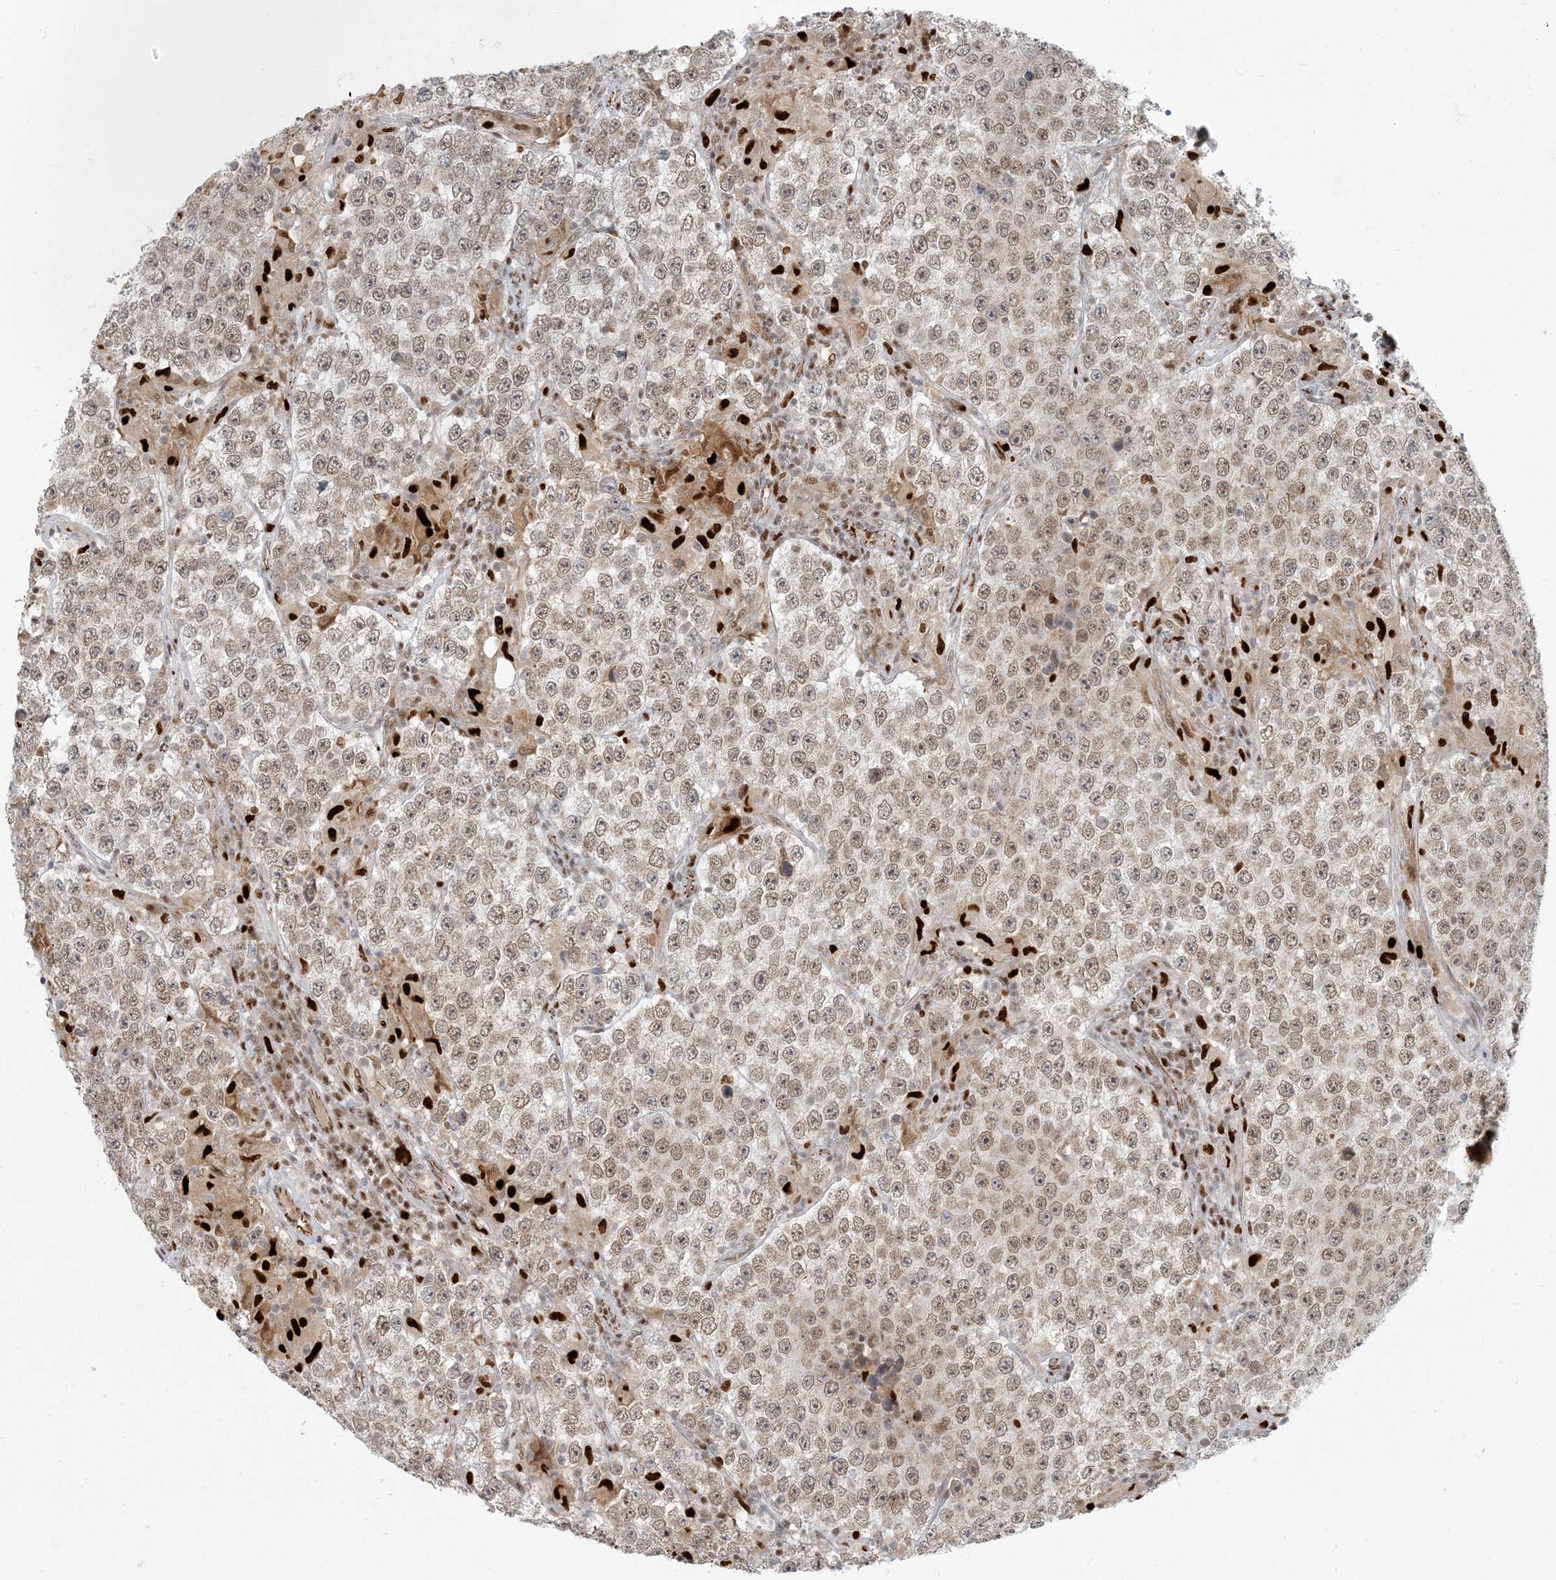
{"staining": {"intensity": "weak", "quantity": ">75%", "location": "nuclear"}, "tissue": "testis cancer", "cell_type": "Tumor cells", "image_type": "cancer", "snomed": [{"axis": "morphology", "description": "Normal tissue, NOS"}, {"axis": "morphology", "description": "Urothelial carcinoma, High grade"}, {"axis": "morphology", "description": "Seminoma, NOS"}, {"axis": "morphology", "description": "Carcinoma, Embryonal, NOS"}, {"axis": "topography", "description": "Urinary bladder"}, {"axis": "topography", "description": "Testis"}], "caption": "Testis cancer stained with a brown dye reveals weak nuclear positive expression in approximately >75% of tumor cells.", "gene": "AK9", "patient": {"sex": "male", "age": 41}}